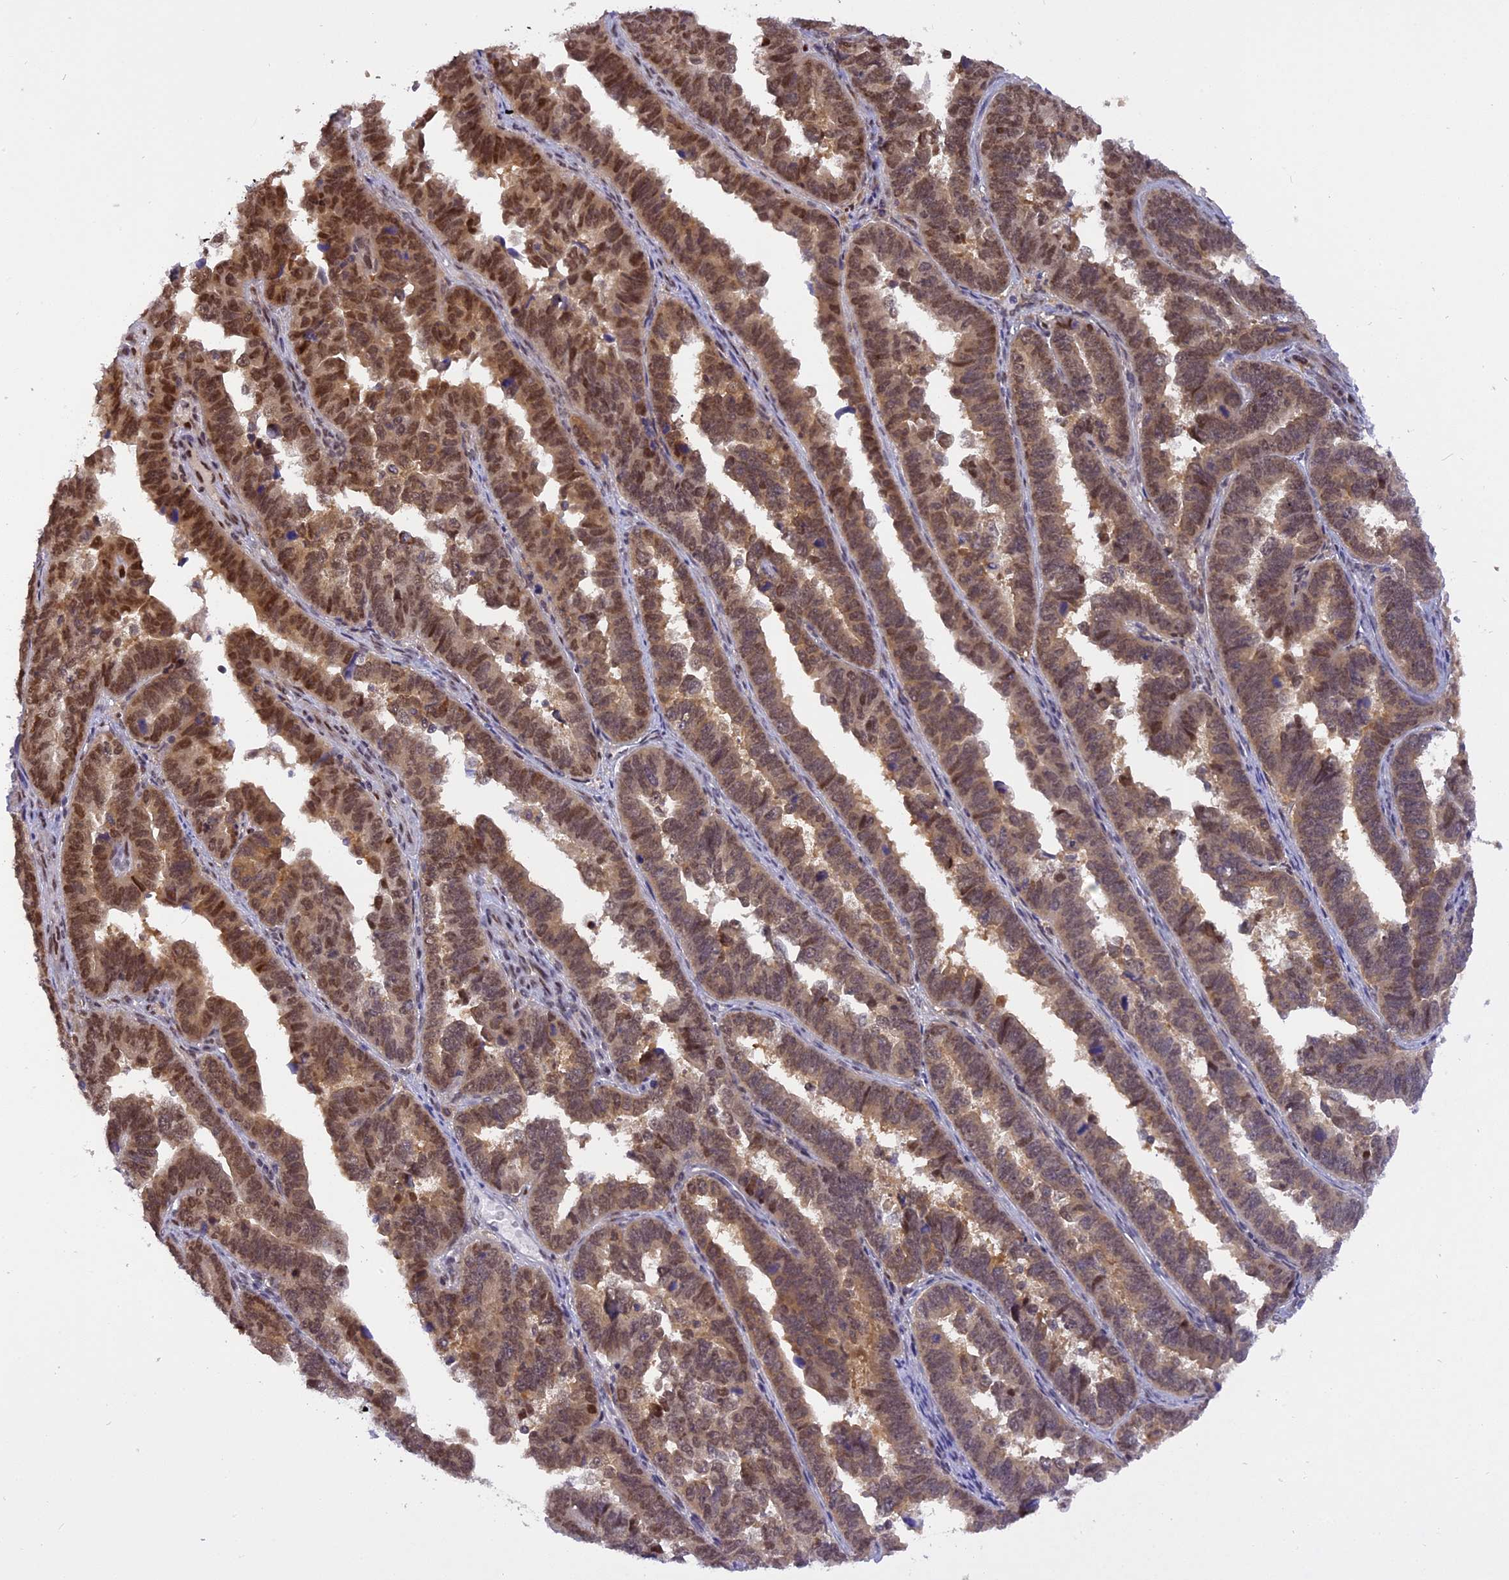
{"staining": {"intensity": "moderate", "quantity": "25%-75%", "location": "cytoplasmic/membranous,nuclear"}, "tissue": "endometrial cancer", "cell_type": "Tumor cells", "image_type": "cancer", "snomed": [{"axis": "morphology", "description": "Adenocarcinoma, NOS"}, {"axis": "topography", "description": "Endometrium"}], "caption": "Endometrial cancer stained with IHC shows moderate cytoplasmic/membranous and nuclear staining in approximately 25%-75% of tumor cells.", "gene": "RABGGTA", "patient": {"sex": "female", "age": 75}}